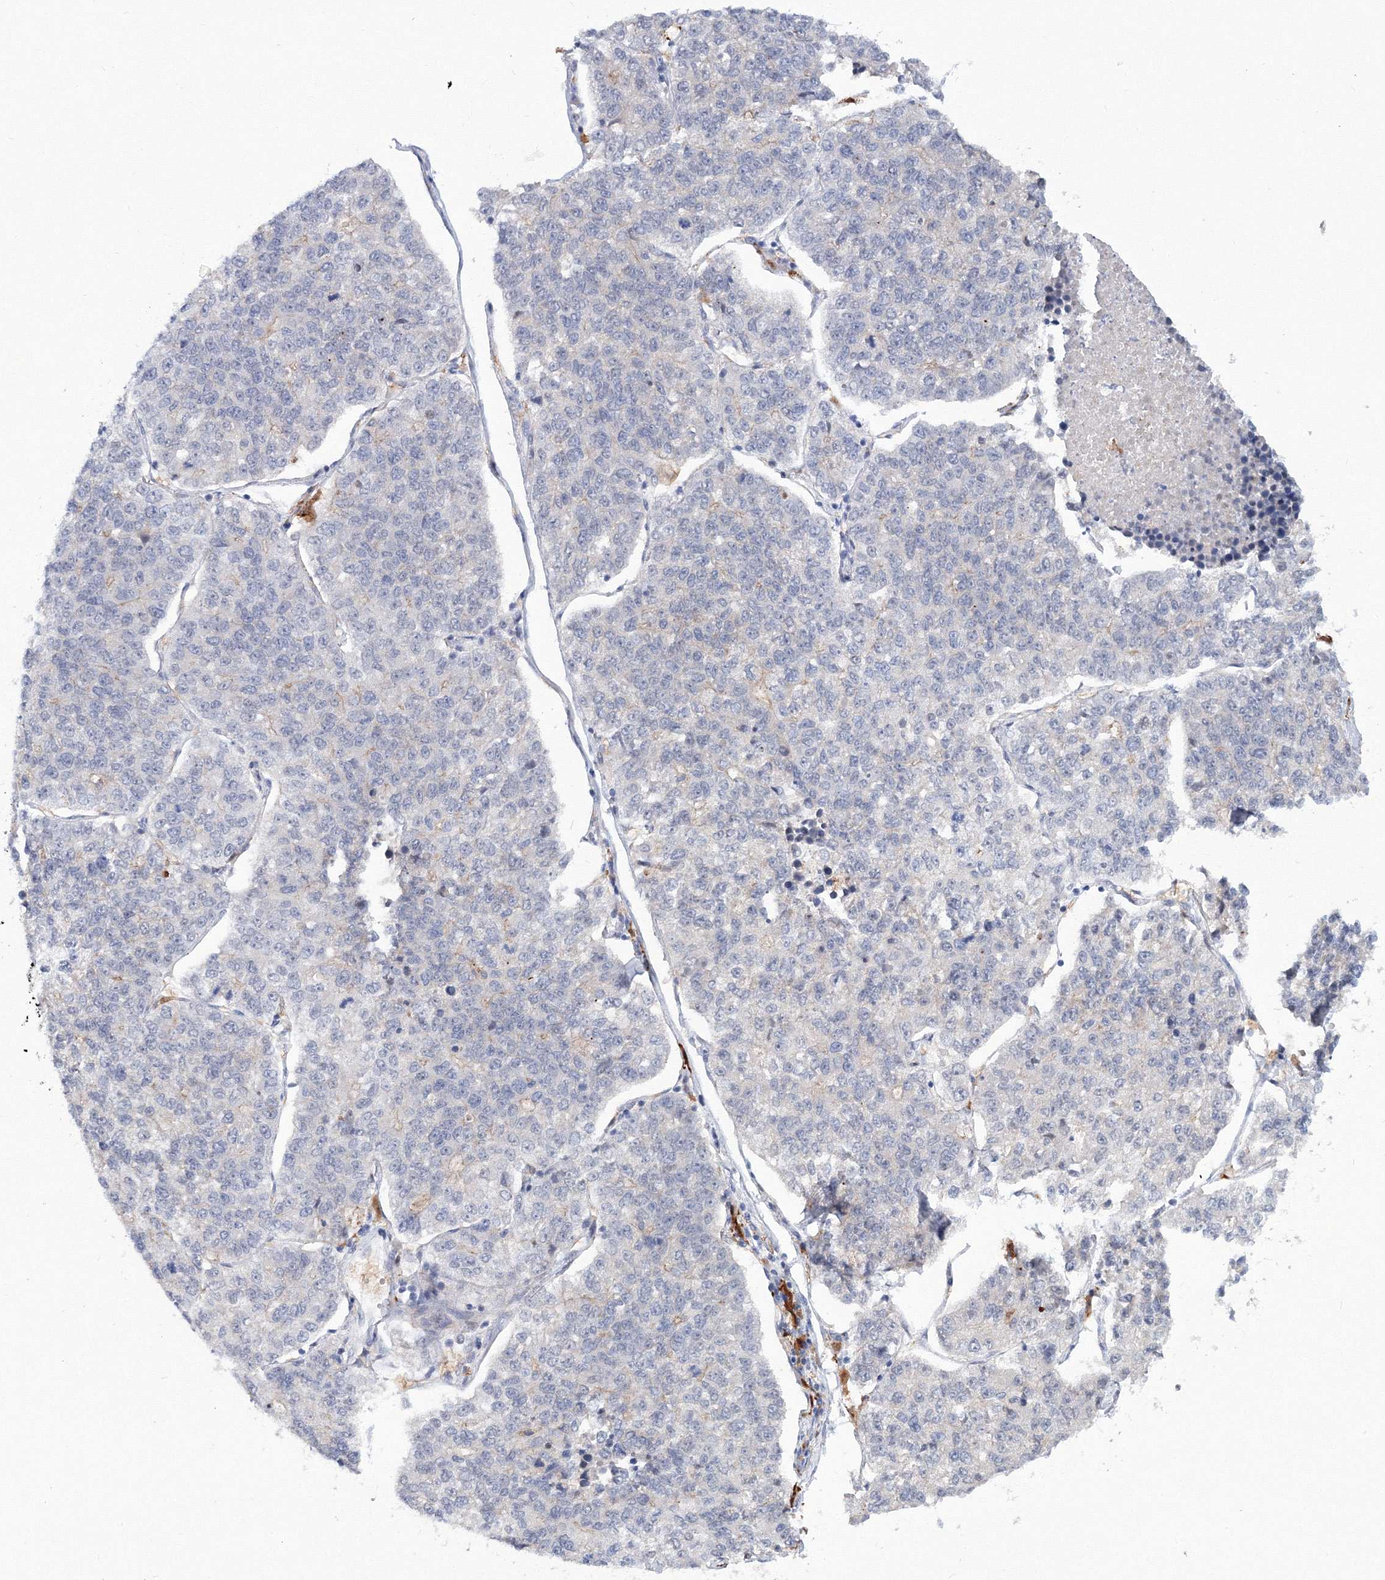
{"staining": {"intensity": "negative", "quantity": "none", "location": "none"}, "tissue": "lung cancer", "cell_type": "Tumor cells", "image_type": "cancer", "snomed": [{"axis": "morphology", "description": "Adenocarcinoma, NOS"}, {"axis": "topography", "description": "Lung"}], "caption": "Immunohistochemistry (IHC) of human lung cancer (adenocarcinoma) exhibits no expression in tumor cells.", "gene": "C11orf52", "patient": {"sex": "male", "age": 49}}